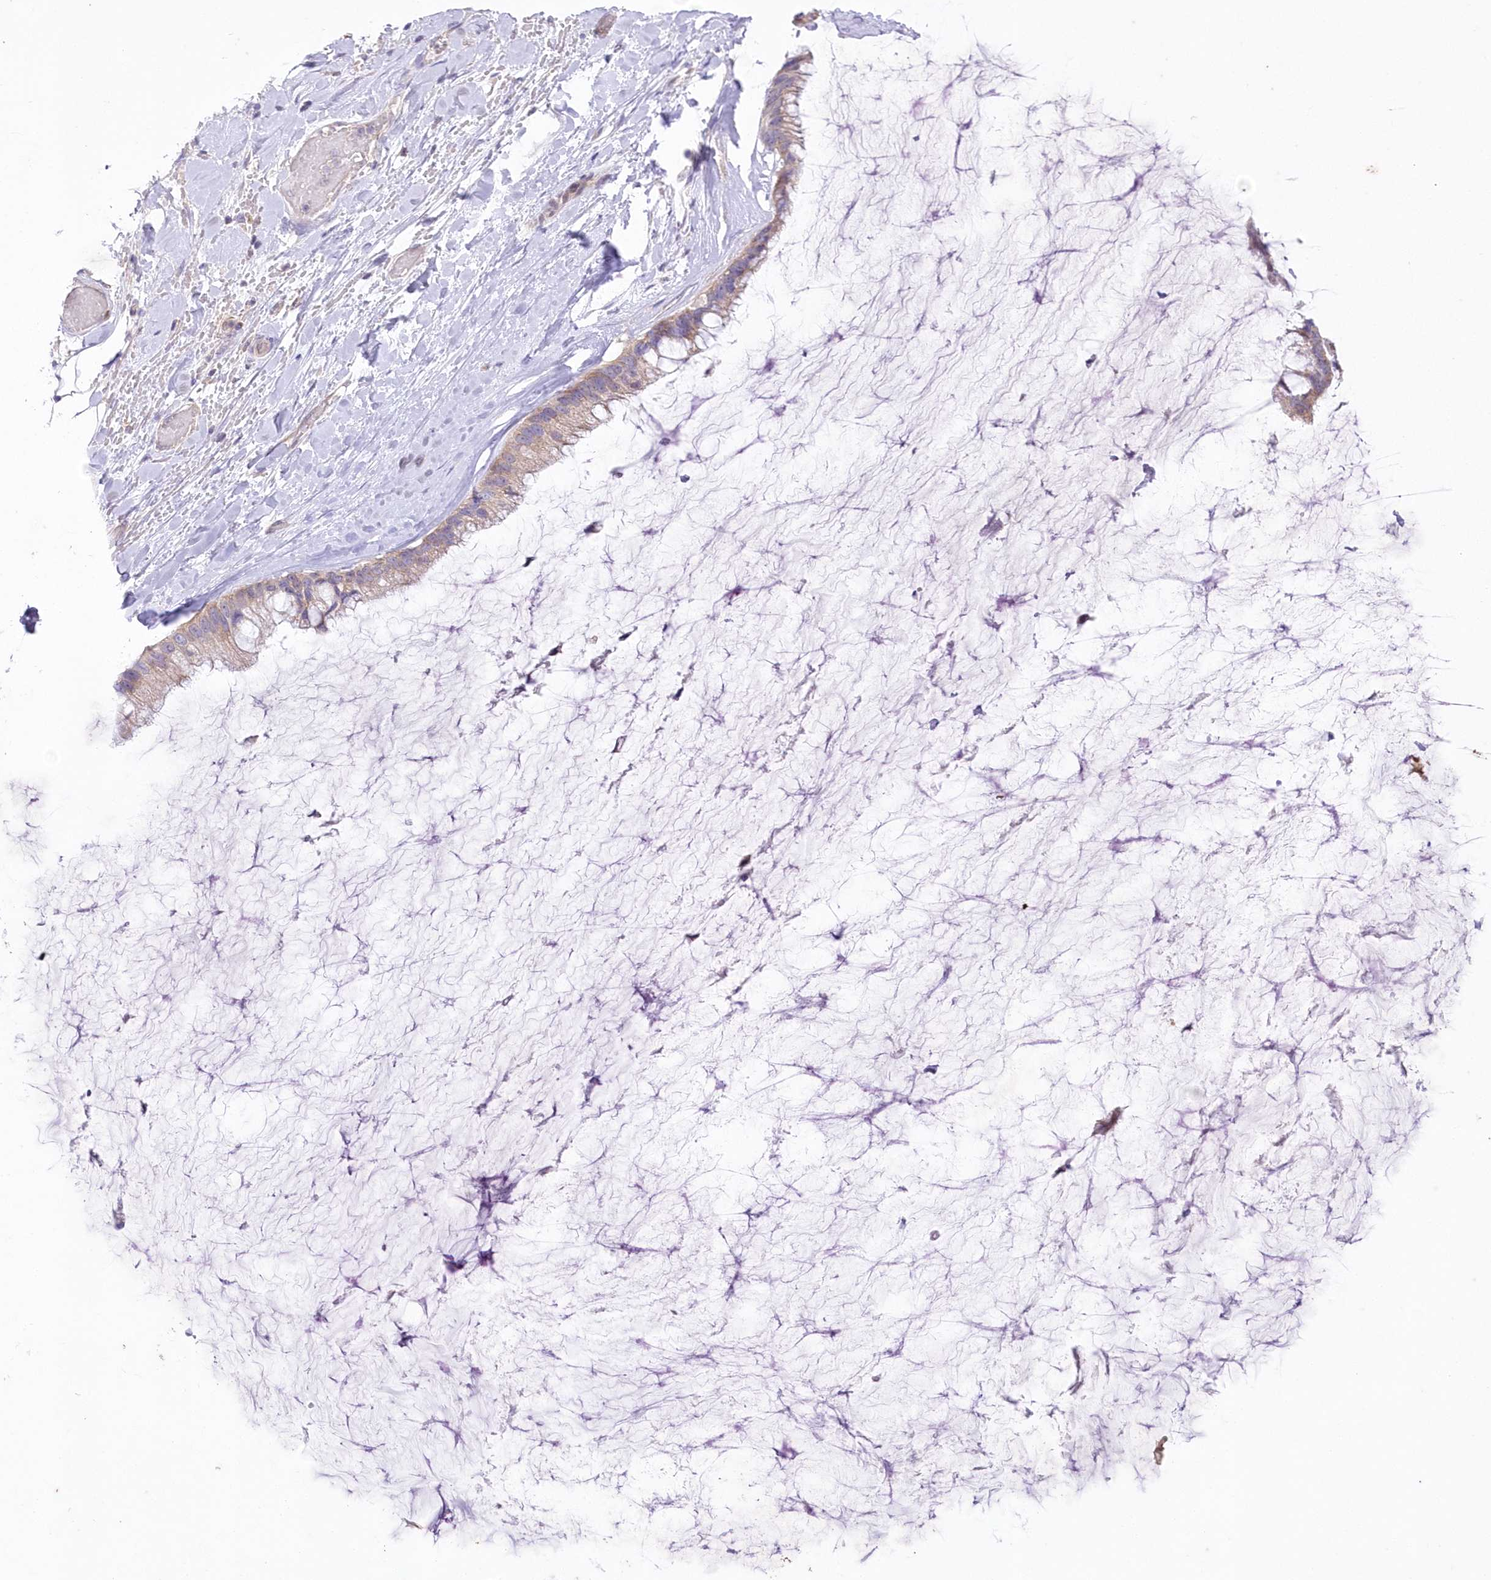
{"staining": {"intensity": "weak", "quantity": "25%-75%", "location": "cytoplasmic/membranous"}, "tissue": "ovarian cancer", "cell_type": "Tumor cells", "image_type": "cancer", "snomed": [{"axis": "morphology", "description": "Cystadenocarcinoma, mucinous, NOS"}, {"axis": "topography", "description": "Ovary"}], "caption": "Protein analysis of ovarian mucinous cystadenocarcinoma tissue shows weak cytoplasmic/membranous positivity in approximately 25%-75% of tumor cells. The protein is stained brown, and the nuclei are stained in blue (DAB (3,3'-diaminobenzidine) IHC with brightfield microscopy, high magnification).", "gene": "ITSN2", "patient": {"sex": "female", "age": 39}}